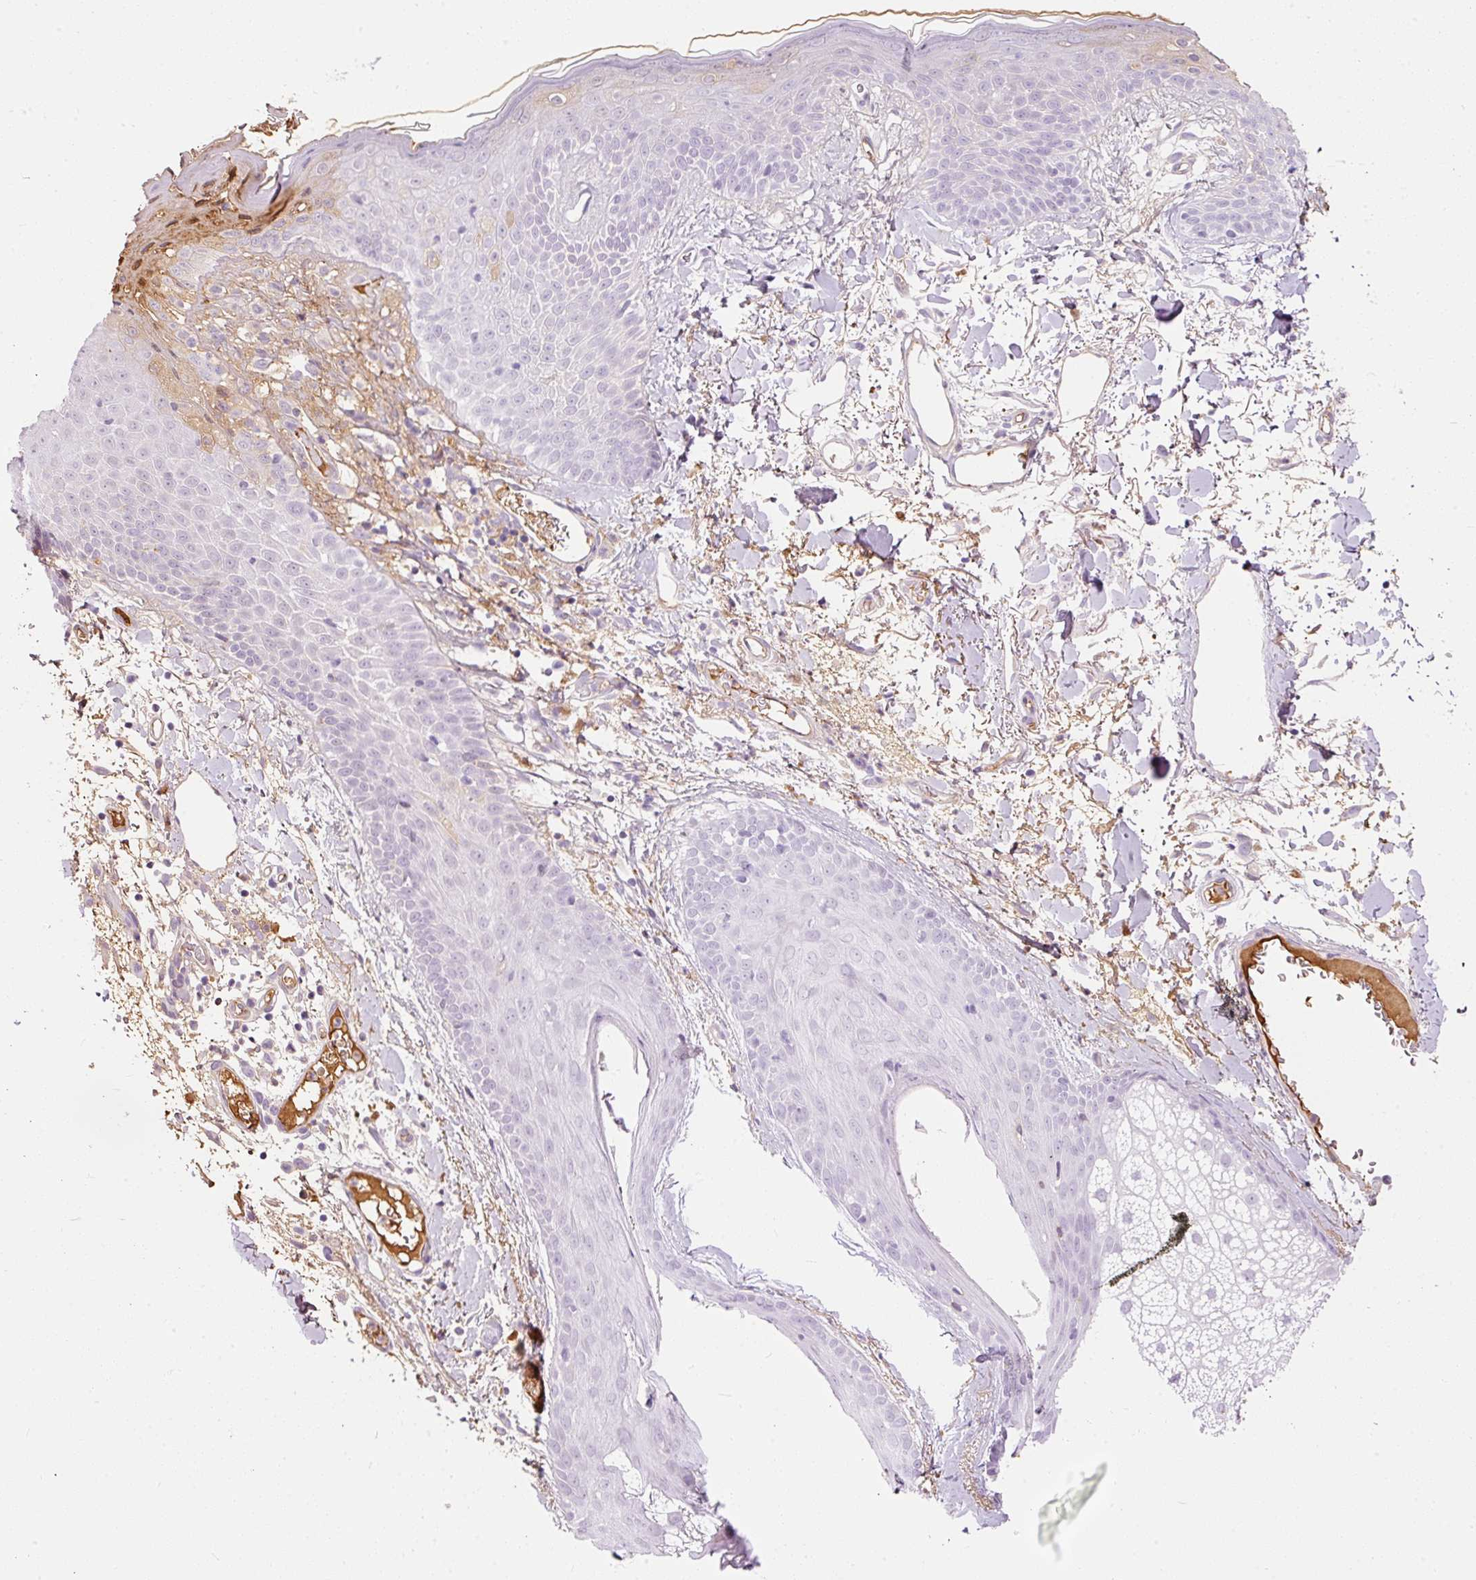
{"staining": {"intensity": "negative", "quantity": "none", "location": "none"}, "tissue": "skin", "cell_type": "Fibroblasts", "image_type": "normal", "snomed": [{"axis": "morphology", "description": "Normal tissue, NOS"}, {"axis": "topography", "description": "Skin"}], "caption": "The image reveals no significant positivity in fibroblasts of skin.", "gene": "PRPF38B", "patient": {"sex": "male", "age": 79}}